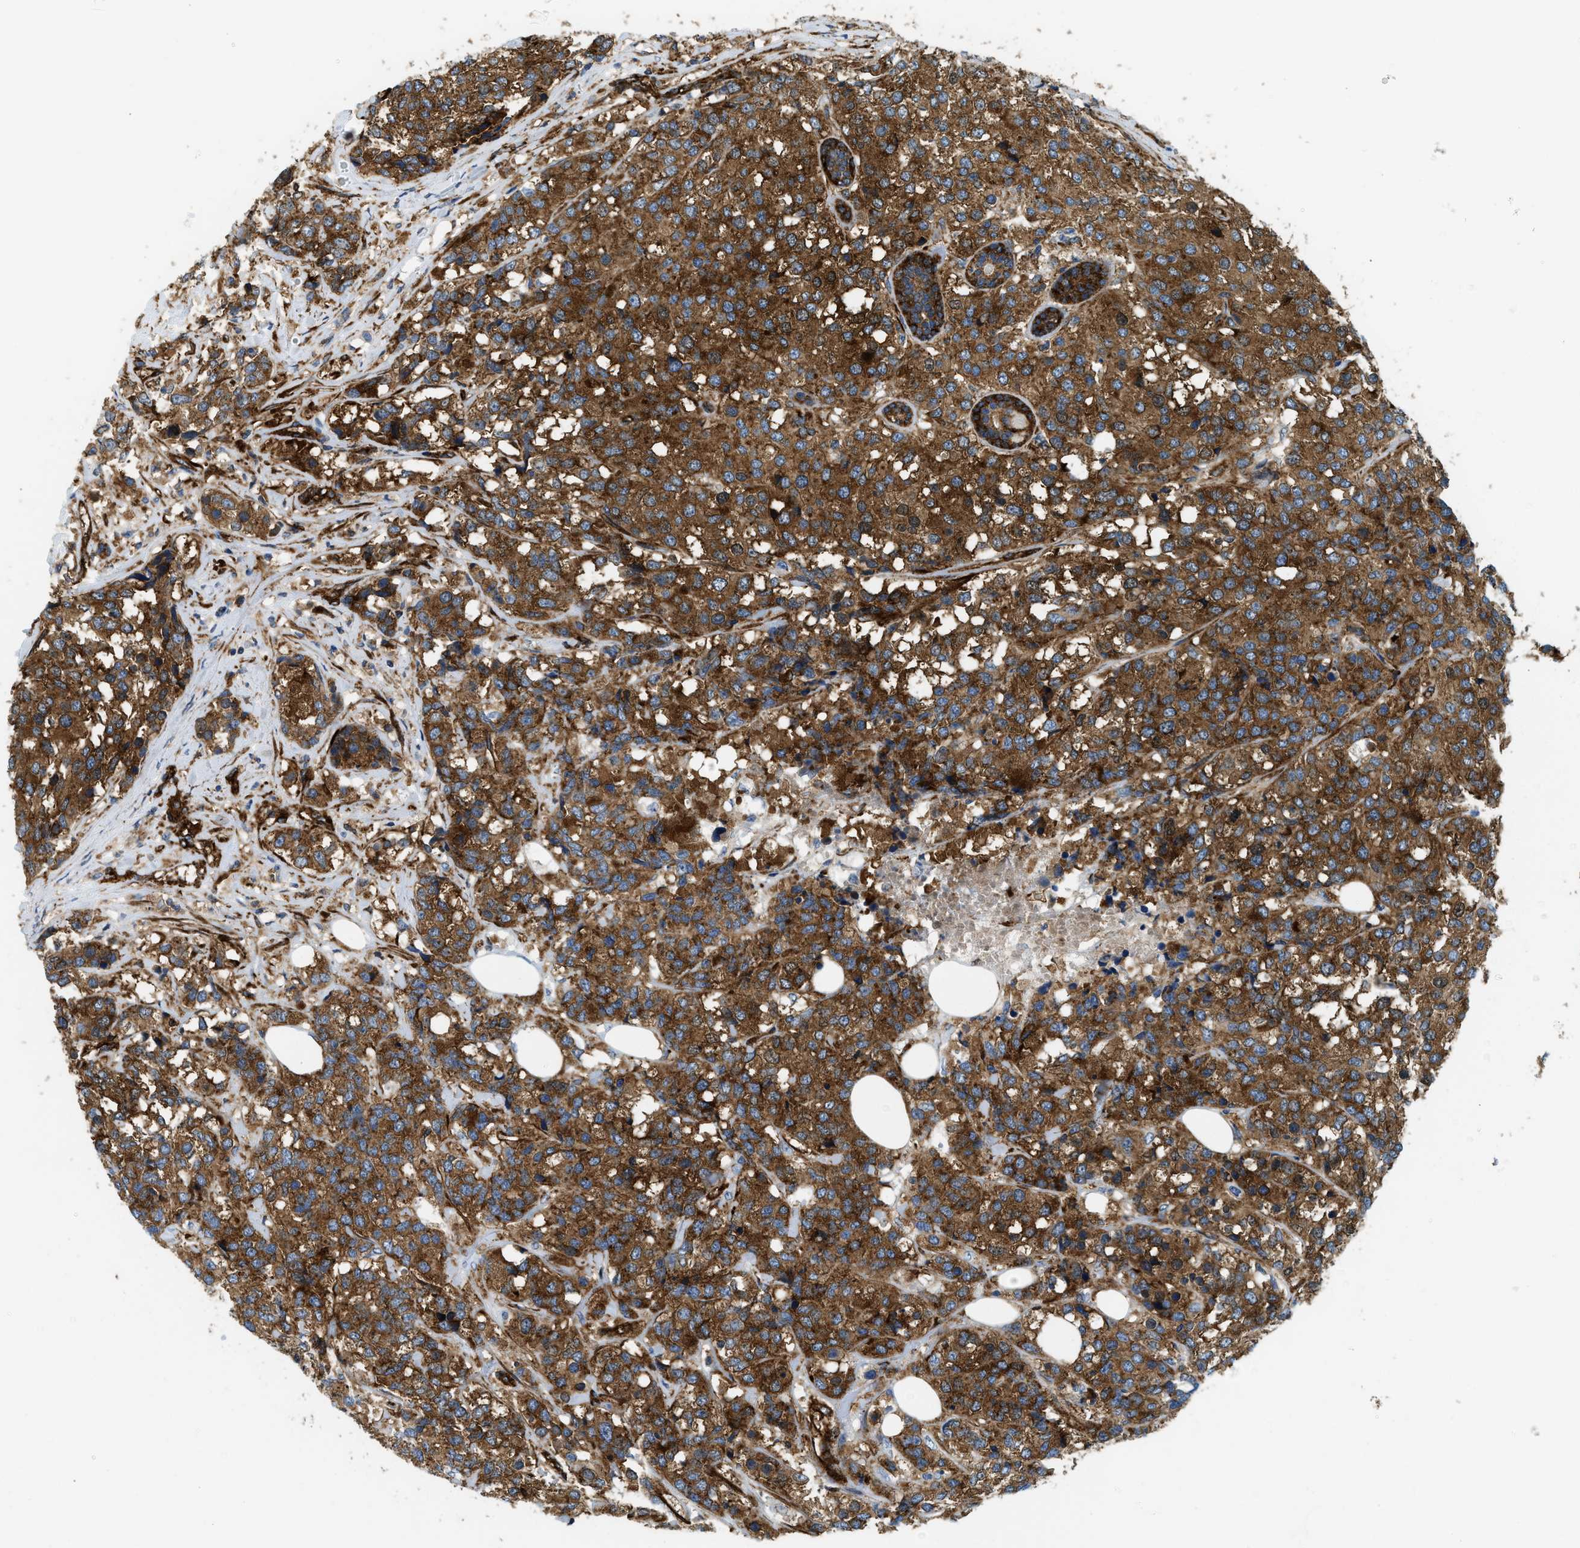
{"staining": {"intensity": "strong", "quantity": ">75%", "location": "cytoplasmic/membranous"}, "tissue": "breast cancer", "cell_type": "Tumor cells", "image_type": "cancer", "snomed": [{"axis": "morphology", "description": "Lobular carcinoma"}, {"axis": "topography", "description": "Breast"}], "caption": "Breast cancer stained with DAB (3,3'-diaminobenzidine) immunohistochemistry displays high levels of strong cytoplasmic/membranous positivity in about >75% of tumor cells.", "gene": "HIP1", "patient": {"sex": "female", "age": 59}}